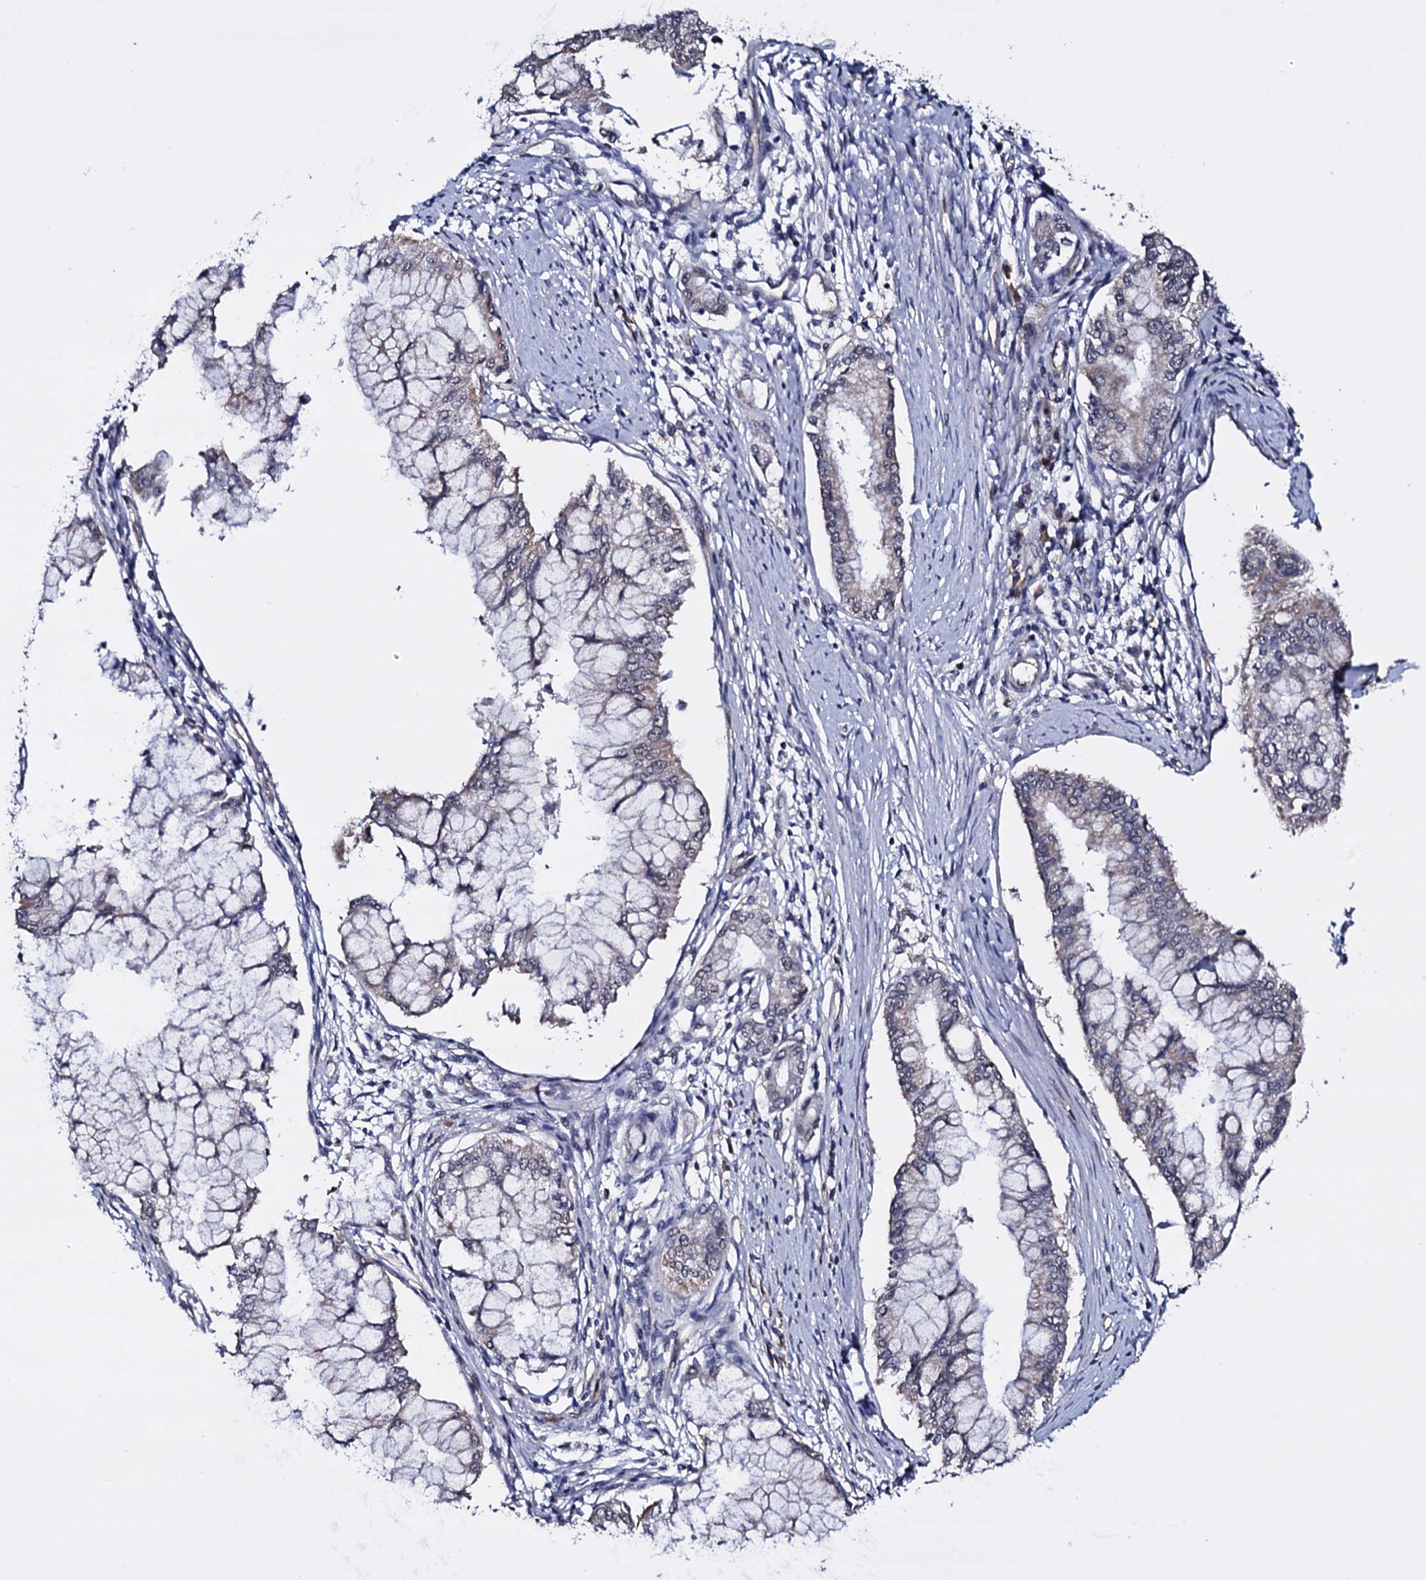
{"staining": {"intensity": "negative", "quantity": "none", "location": "none"}, "tissue": "pancreatic cancer", "cell_type": "Tumor cells", "image_type": "cancer", "snomed": [{"axis": "morphology", "description": "Adenocarcinoma, NOS"}, {"axis": "topography", "description": "Pancreas"}], "caption": "High power microscopy micrograph of an immunohistochemistry photomicrograph of adenocarcinoma (pancreatic), revealing no significant expression in tumor cells.", "gene": "GAREM1", "patient": {"sex": "male", "age": 46}}